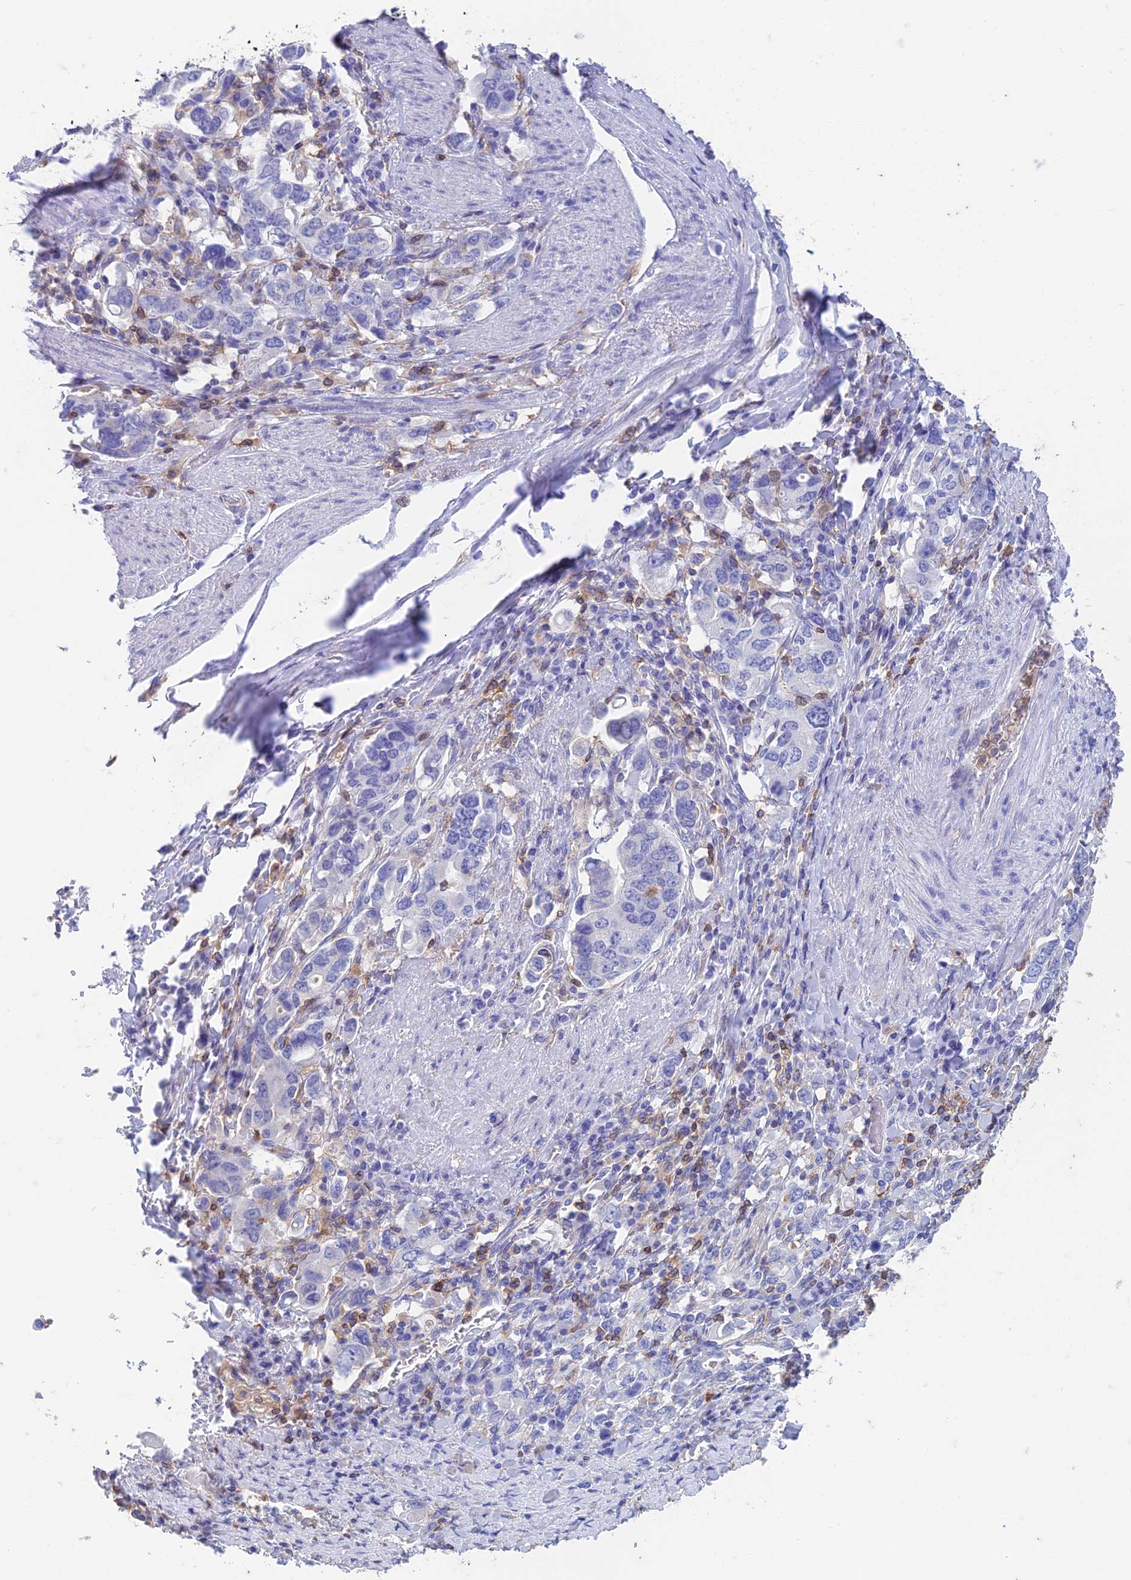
{"staining": {"intensity": "negative", "quantity": "none", "location": "none"}, "tissue": "stomach cancer", "cell_type": "Tumor cells", "image_type": "cancer", "snomed": [{"axis": "morphology", "description": "Adenocarcinoma, NOS"}, {"axis": "topography", "description": "Stomach, upper"}, {"axis": "topography", "description": "Stomach"}], "caption": "Immunohistochemical staining of stomach cancer (adenocarcinoma) shows no significant staining in tumor cells.", "gene": "FGF7", "patient": {"sex": "male", "age": 62}}